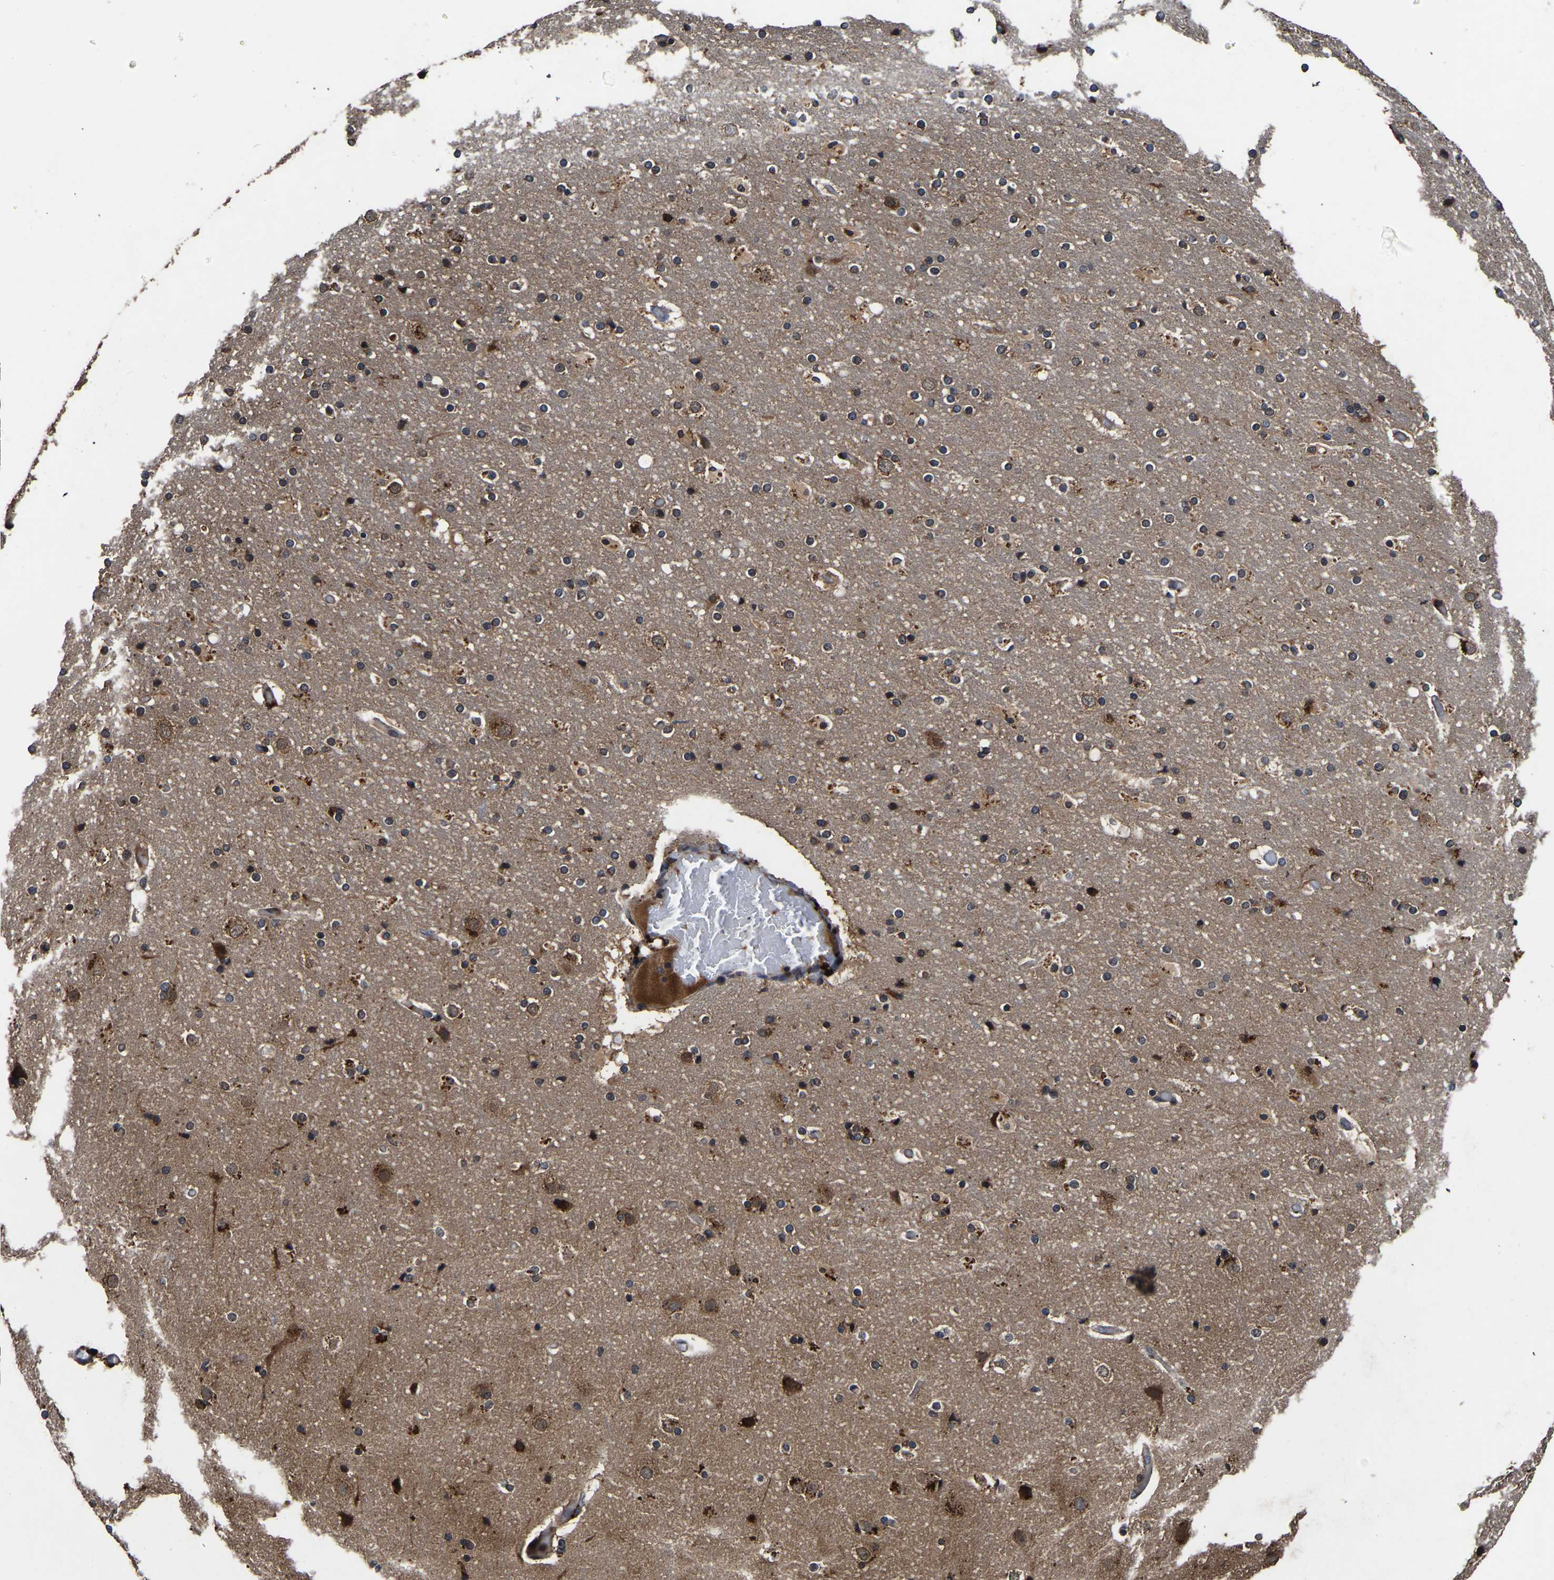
{"staining": {"intensity": "moderate", "quantity": ">75%", "location": "cytoplasmic/membranous"}, "tissue": "cerebral cortex", "cell_type": "Endothelial cells", "image_type": "normal", "snomed": [{"axis": "morphology", "description": "Normal tissue, NOS"}, {"axis": "topography", "description": "Cerebral cortex"}], "caption": "This histopathology image reveals IHC staining of normal cerebral cortex, with medium moderate cytoplasmic/membranous expression in approximately >75% of endothelial cells.", "gene": "CRYZL1", "patient": {"sex": "male", "age": 57}}